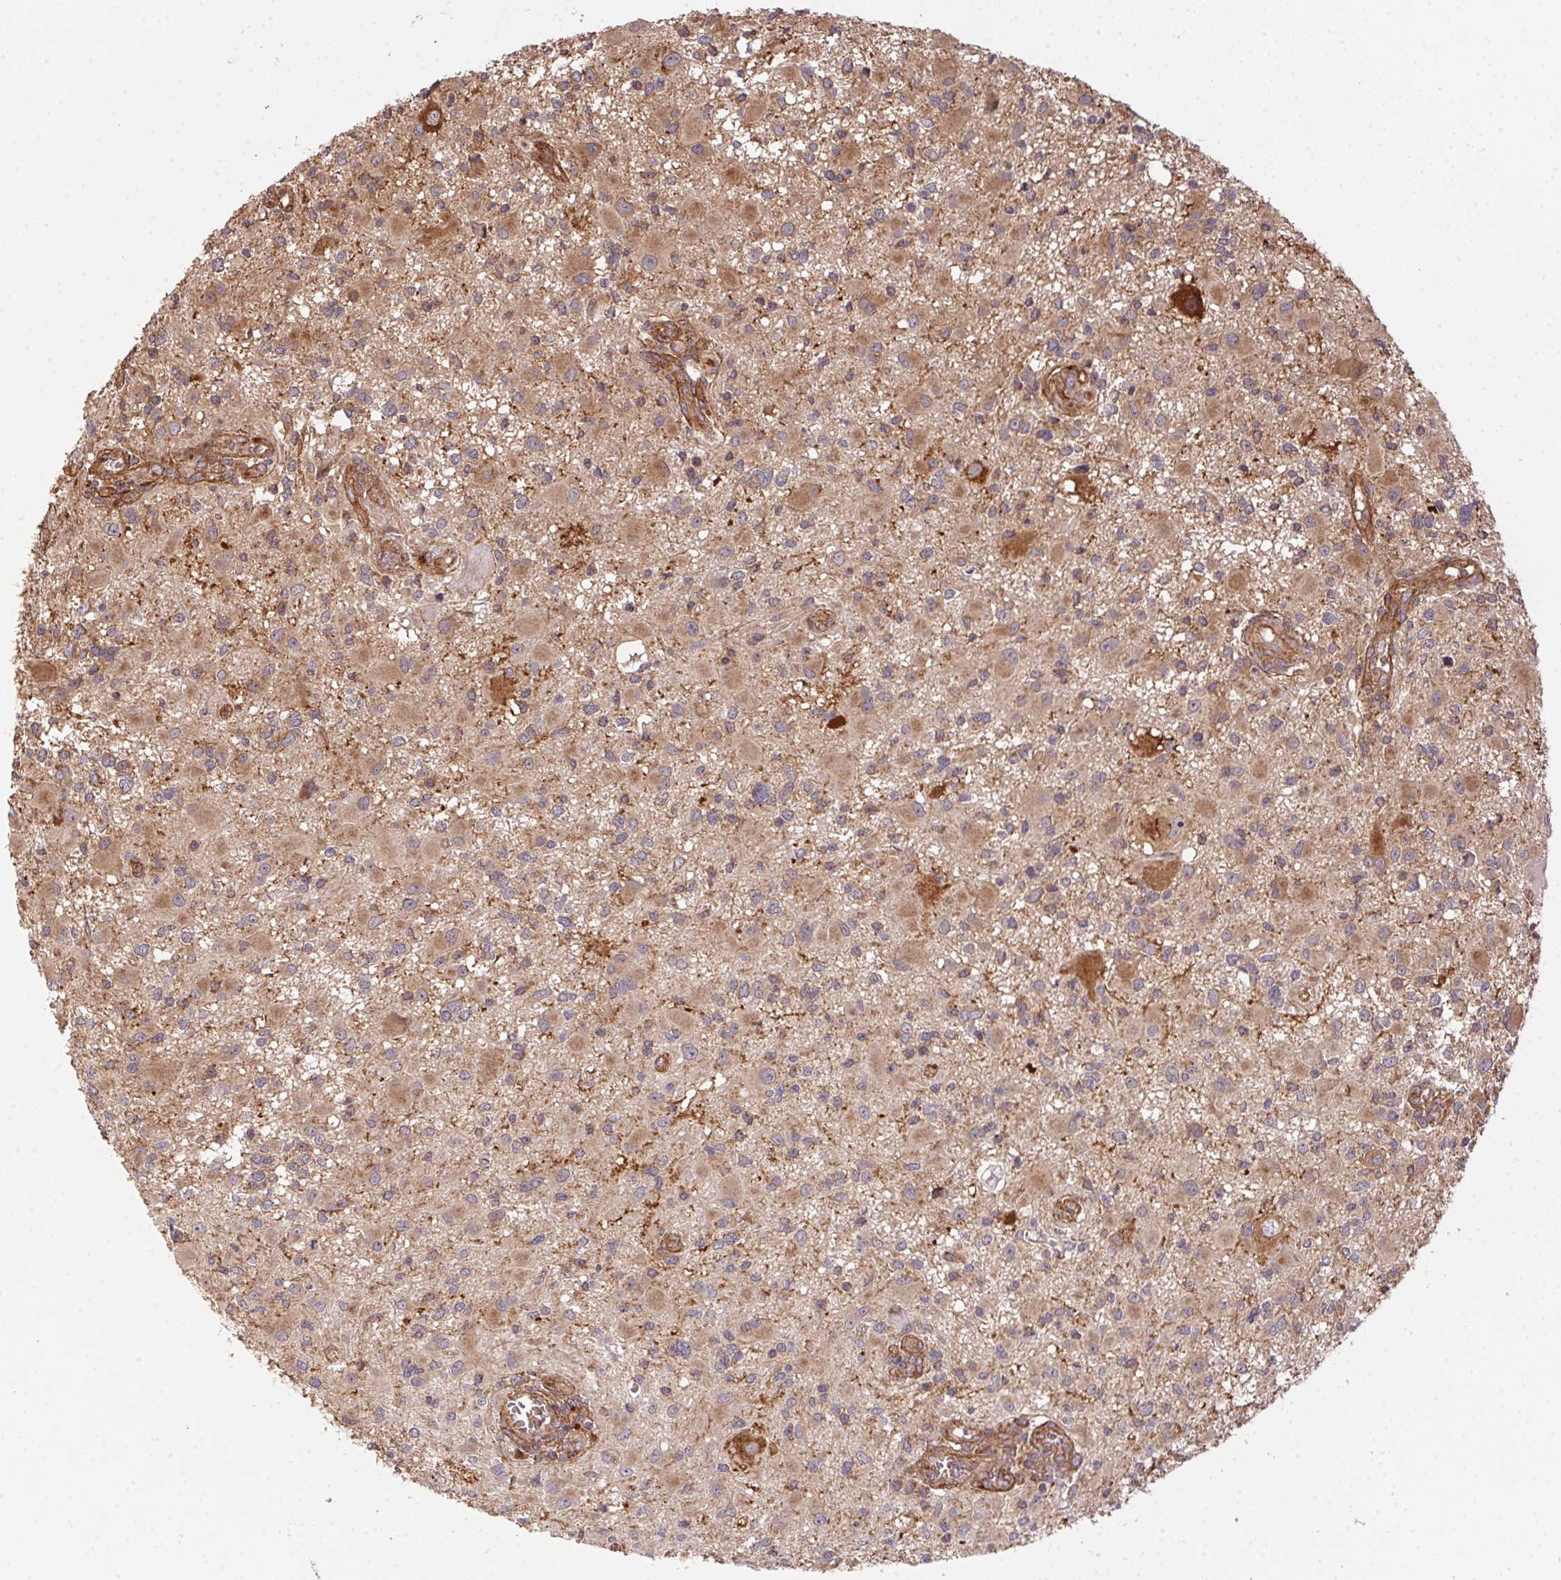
{"staining": {"intensity": "weak", "quantity": "25%-75%", "location": "cytoplasmic/membranous"}, "tissue": "glioma", "cell_type": "Tumor cells", "image_type": "cancer", "snomed": [{"axis": "morphology", "description": "Glioma, malignant, High grade"}, {"axis": "topography", "description": "Brain"}], "caption": "About 25%-75% of tumor cells in human malignant glioma (high-grade) reveal weak cytoplasmic/membranous protein expression as visualized by brown immunohistochemical staining.", "gene": "USE1", "patient": {"sex": "male", "age": 54}}